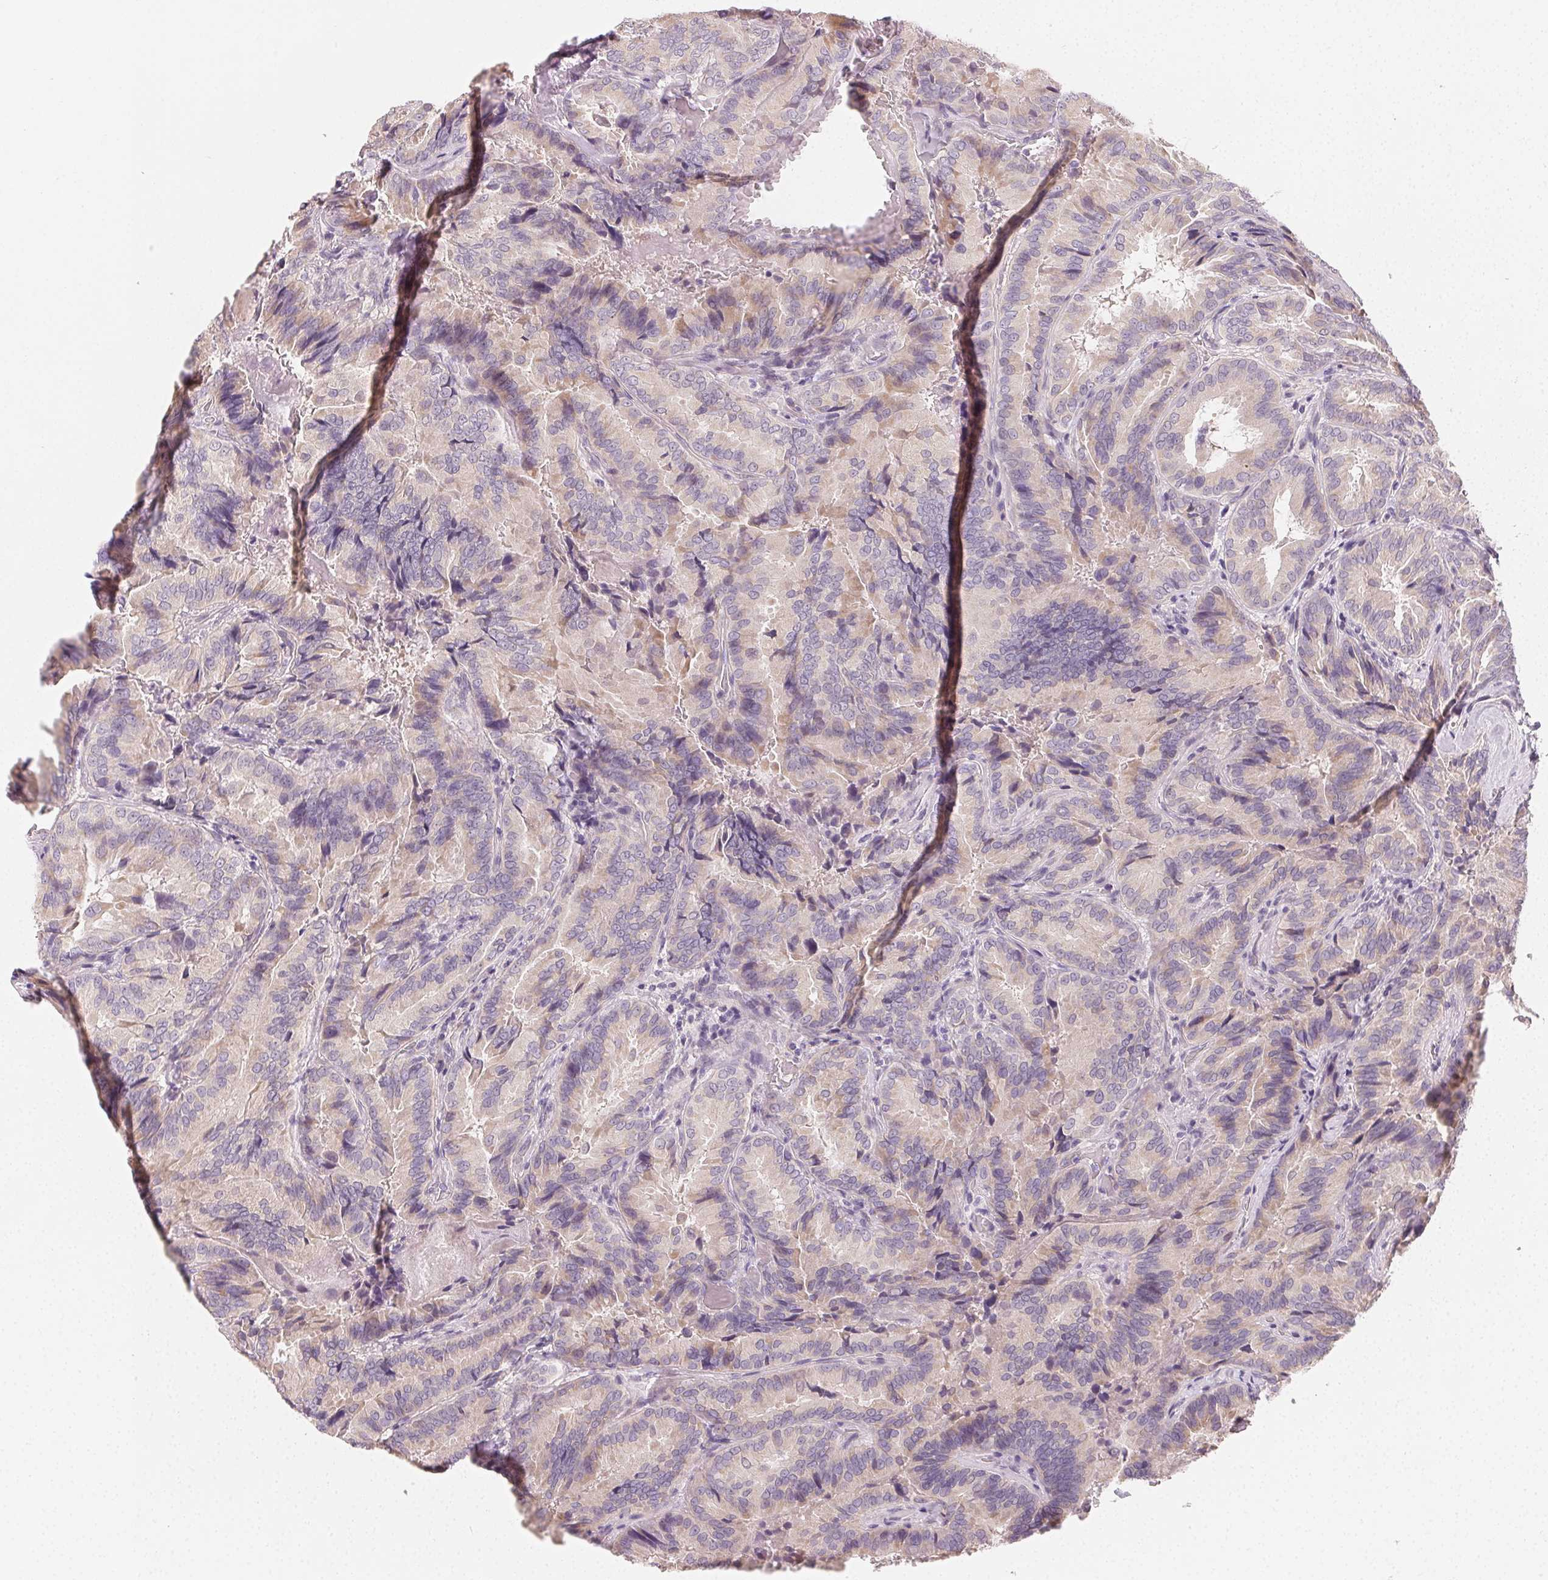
{"staining": {"intensity": "negative", "quantity": "none", "location": "none"}, "tissue": "thyroid cancer", "cell_type": "Tumor cells", "image_type": "cancer", "snomed": [{"axis": "morphology", "description": "Papillary adenocarcinoma, NOS"}, {"axis": "topography", "description": "Thyroid gland"}], "caption": "DAB (3,3'-diaminobenzidine) immunohistochemical staining of human thyroid cancer (papillary adenocarcinoma) shows no significant expression in tumor cells.", "gene": "MYBL1", "patient": {"sex": "male", "age": 61}}